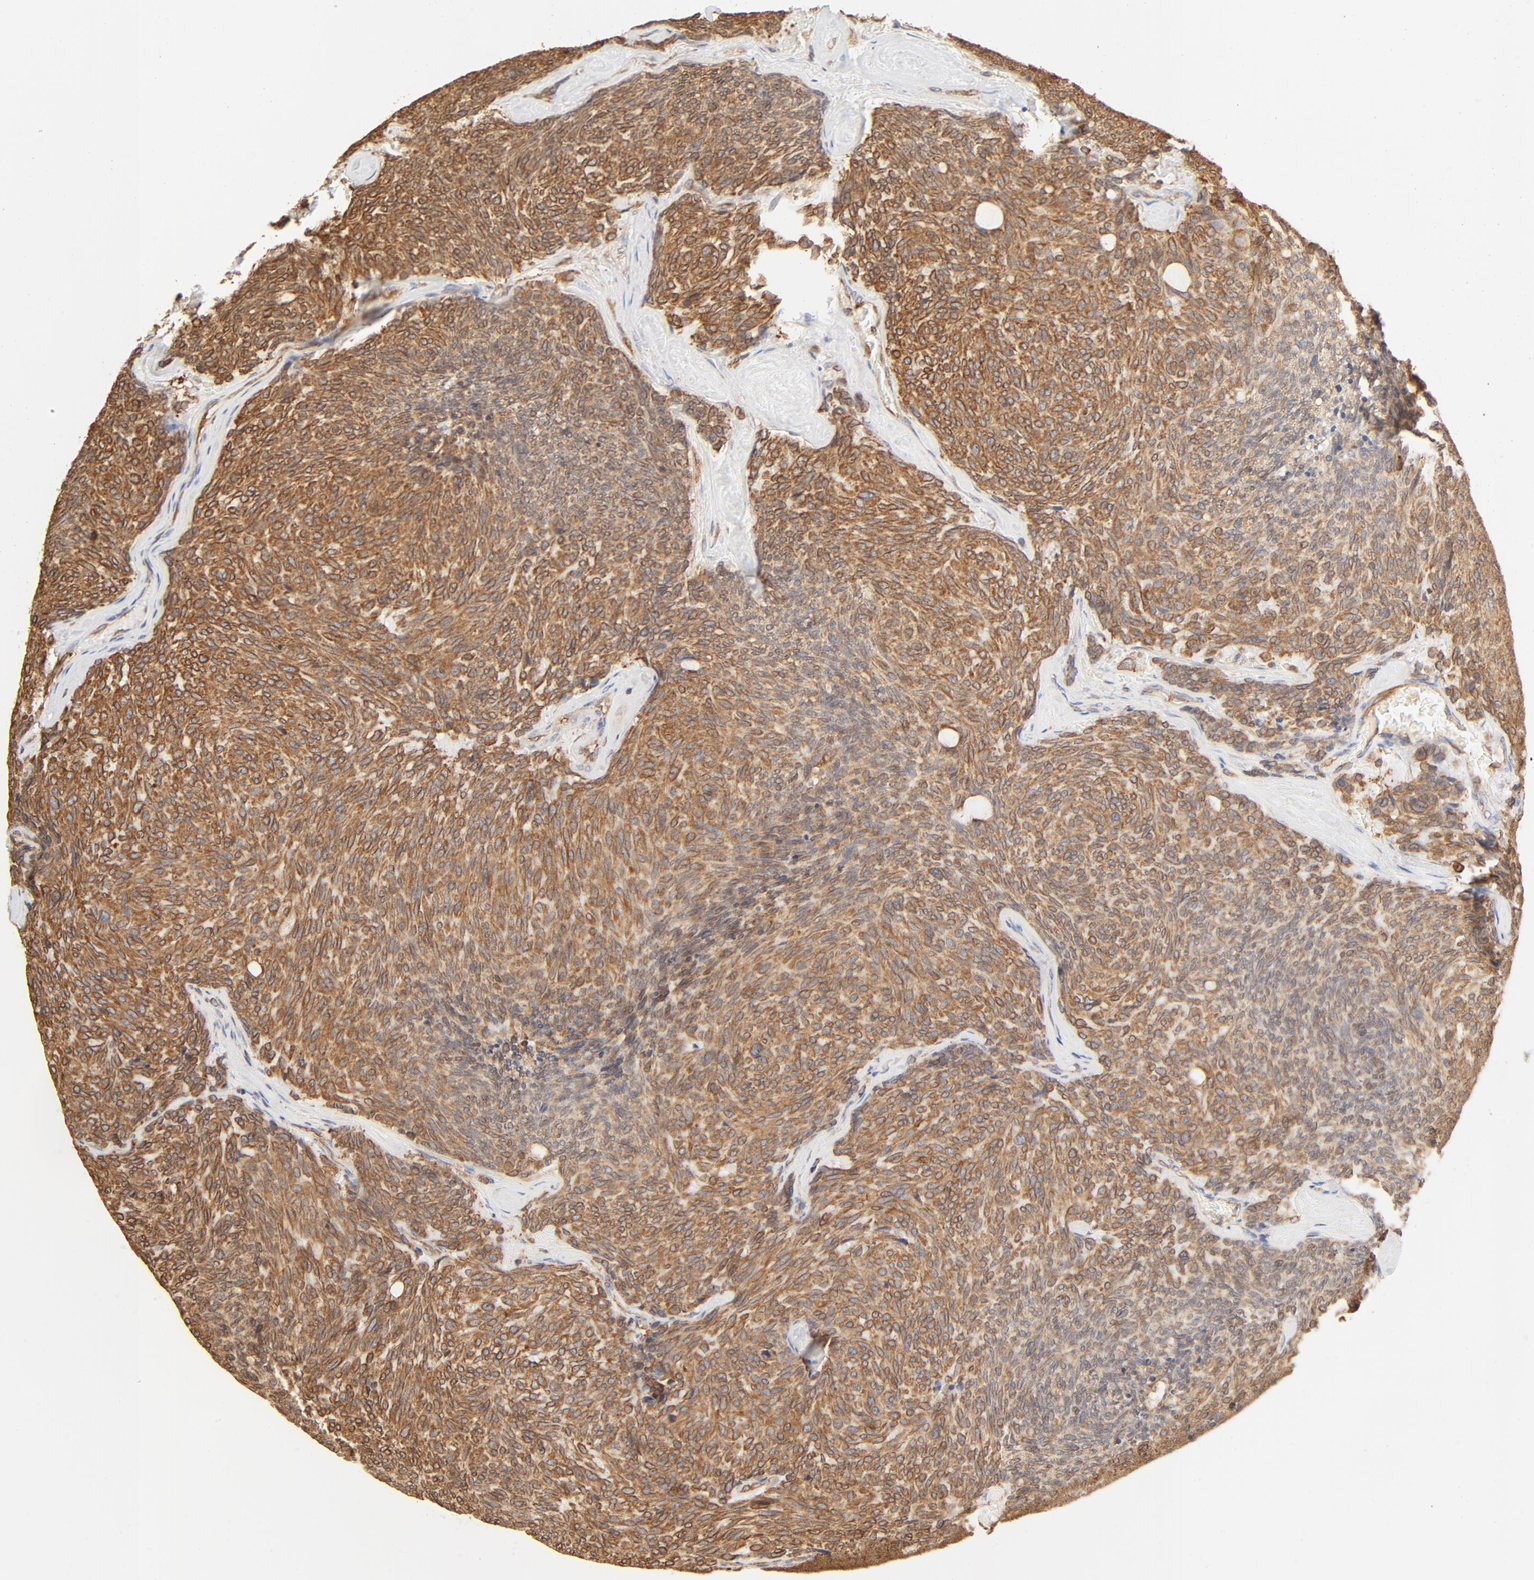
{"staining": {"intensity": "moderate", "quantity": ">75%", "location": "cytoplasmic/membranous"}, "tissue": "carcinoid", "cell_type": "Tumor cells", "image_type": "cancer", "snomed": [{"axis": "morphology", "description": "Carcinoid, malignant, NOS"}, {"axis": "topography", "description": "Pancreas"}], "caption": "A photomicrograph of human carcinoid stained for a protein shows moderate cytoplasmic/membranous brown staining in tumor cells.", "gene": "BCAP31", "patient": {"sex": "female", "age": 54}}